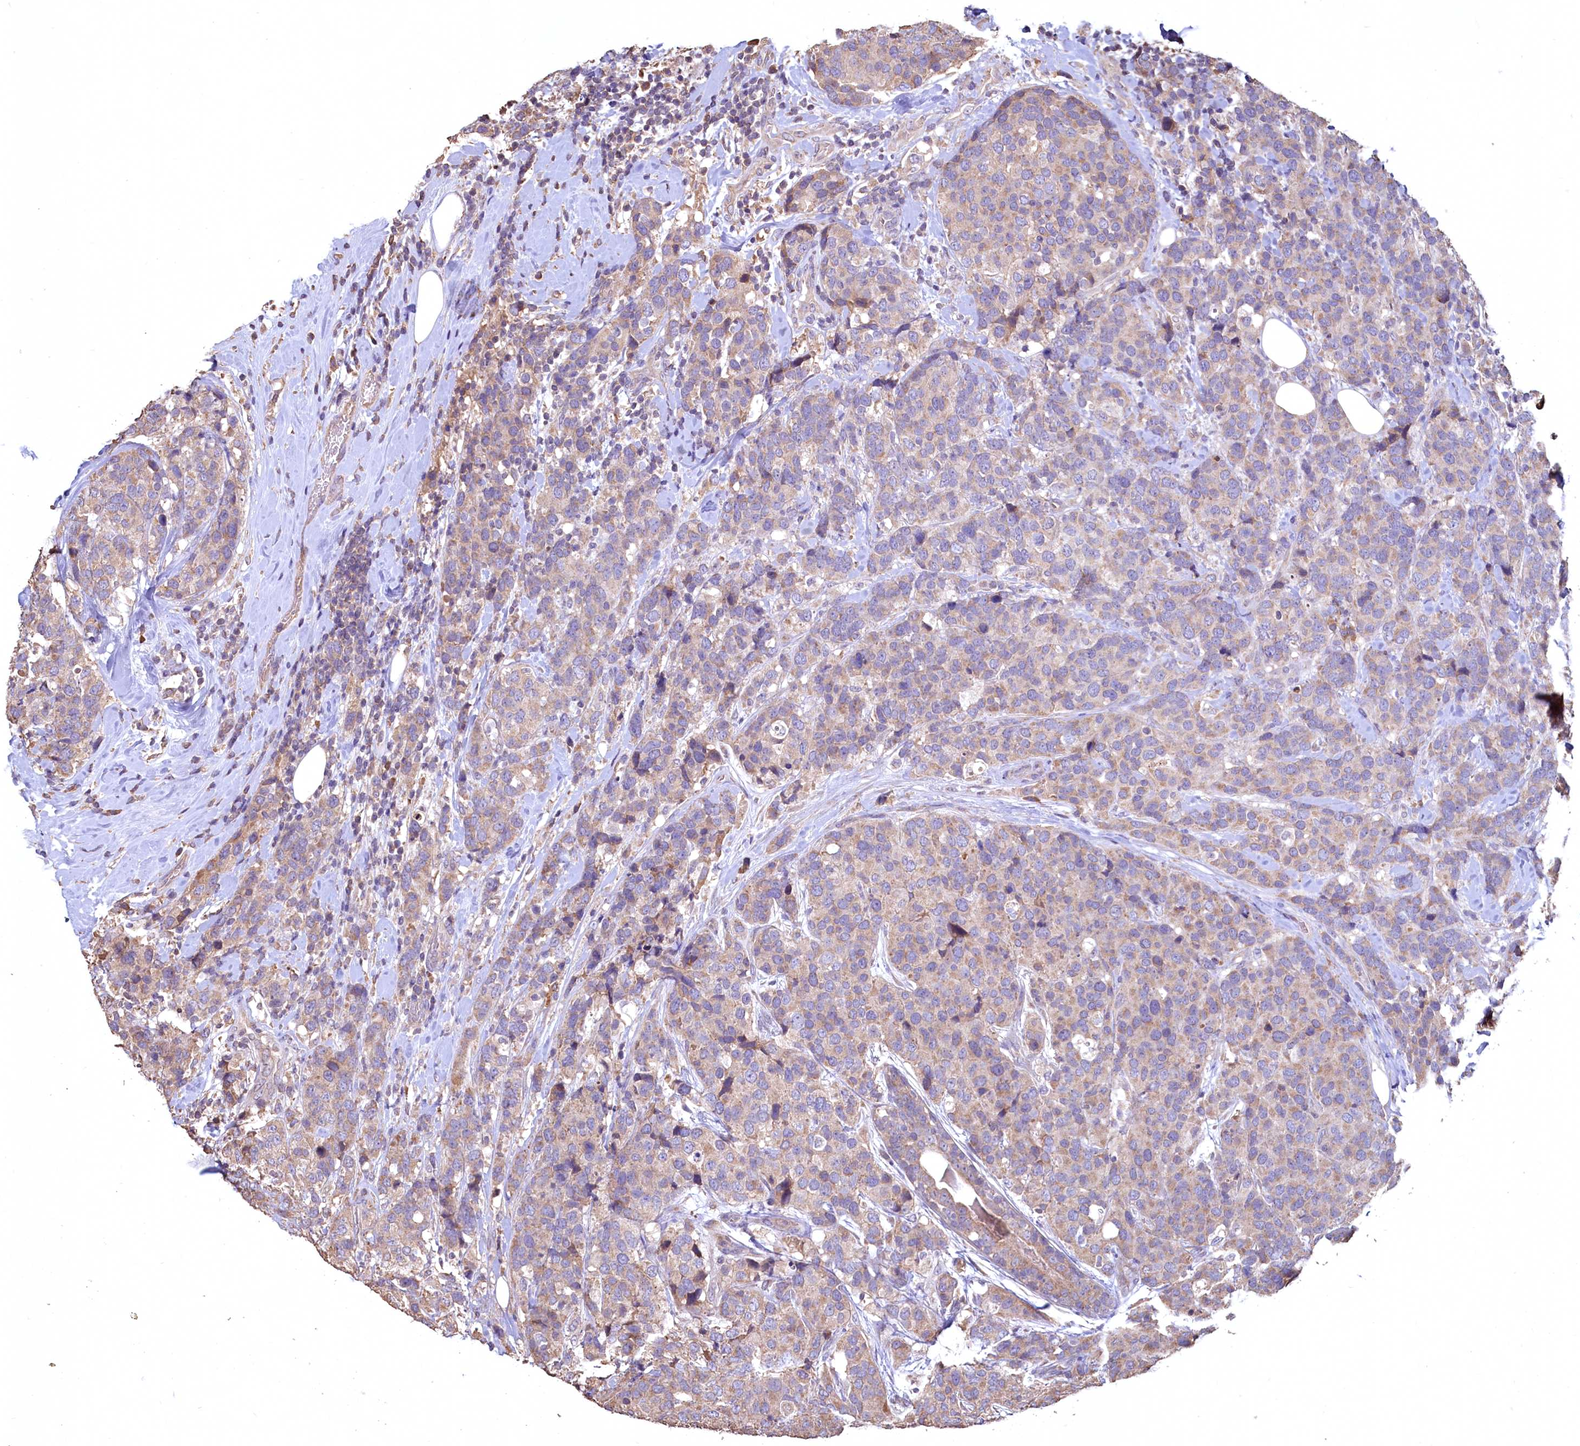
{"staining": {"intensity": "weak", "quantity": "<25%", "location": "cytoplasmic/membranous"}, "tissue": "breast cancer", "cell_type": "Tumor cells", "image_type": "cancer", "snomed": [{"axis": "morphology", "description": "Lobular carcinoma"}, {"axis": "topography", "description": "Breast"}], "caption": "Photomicrograph shows no significant protein positivity in tumor cells of lobular carcinoma (breast).", "gene": "FUNDC1", "patient": {"sex": "female", "age": 59}}